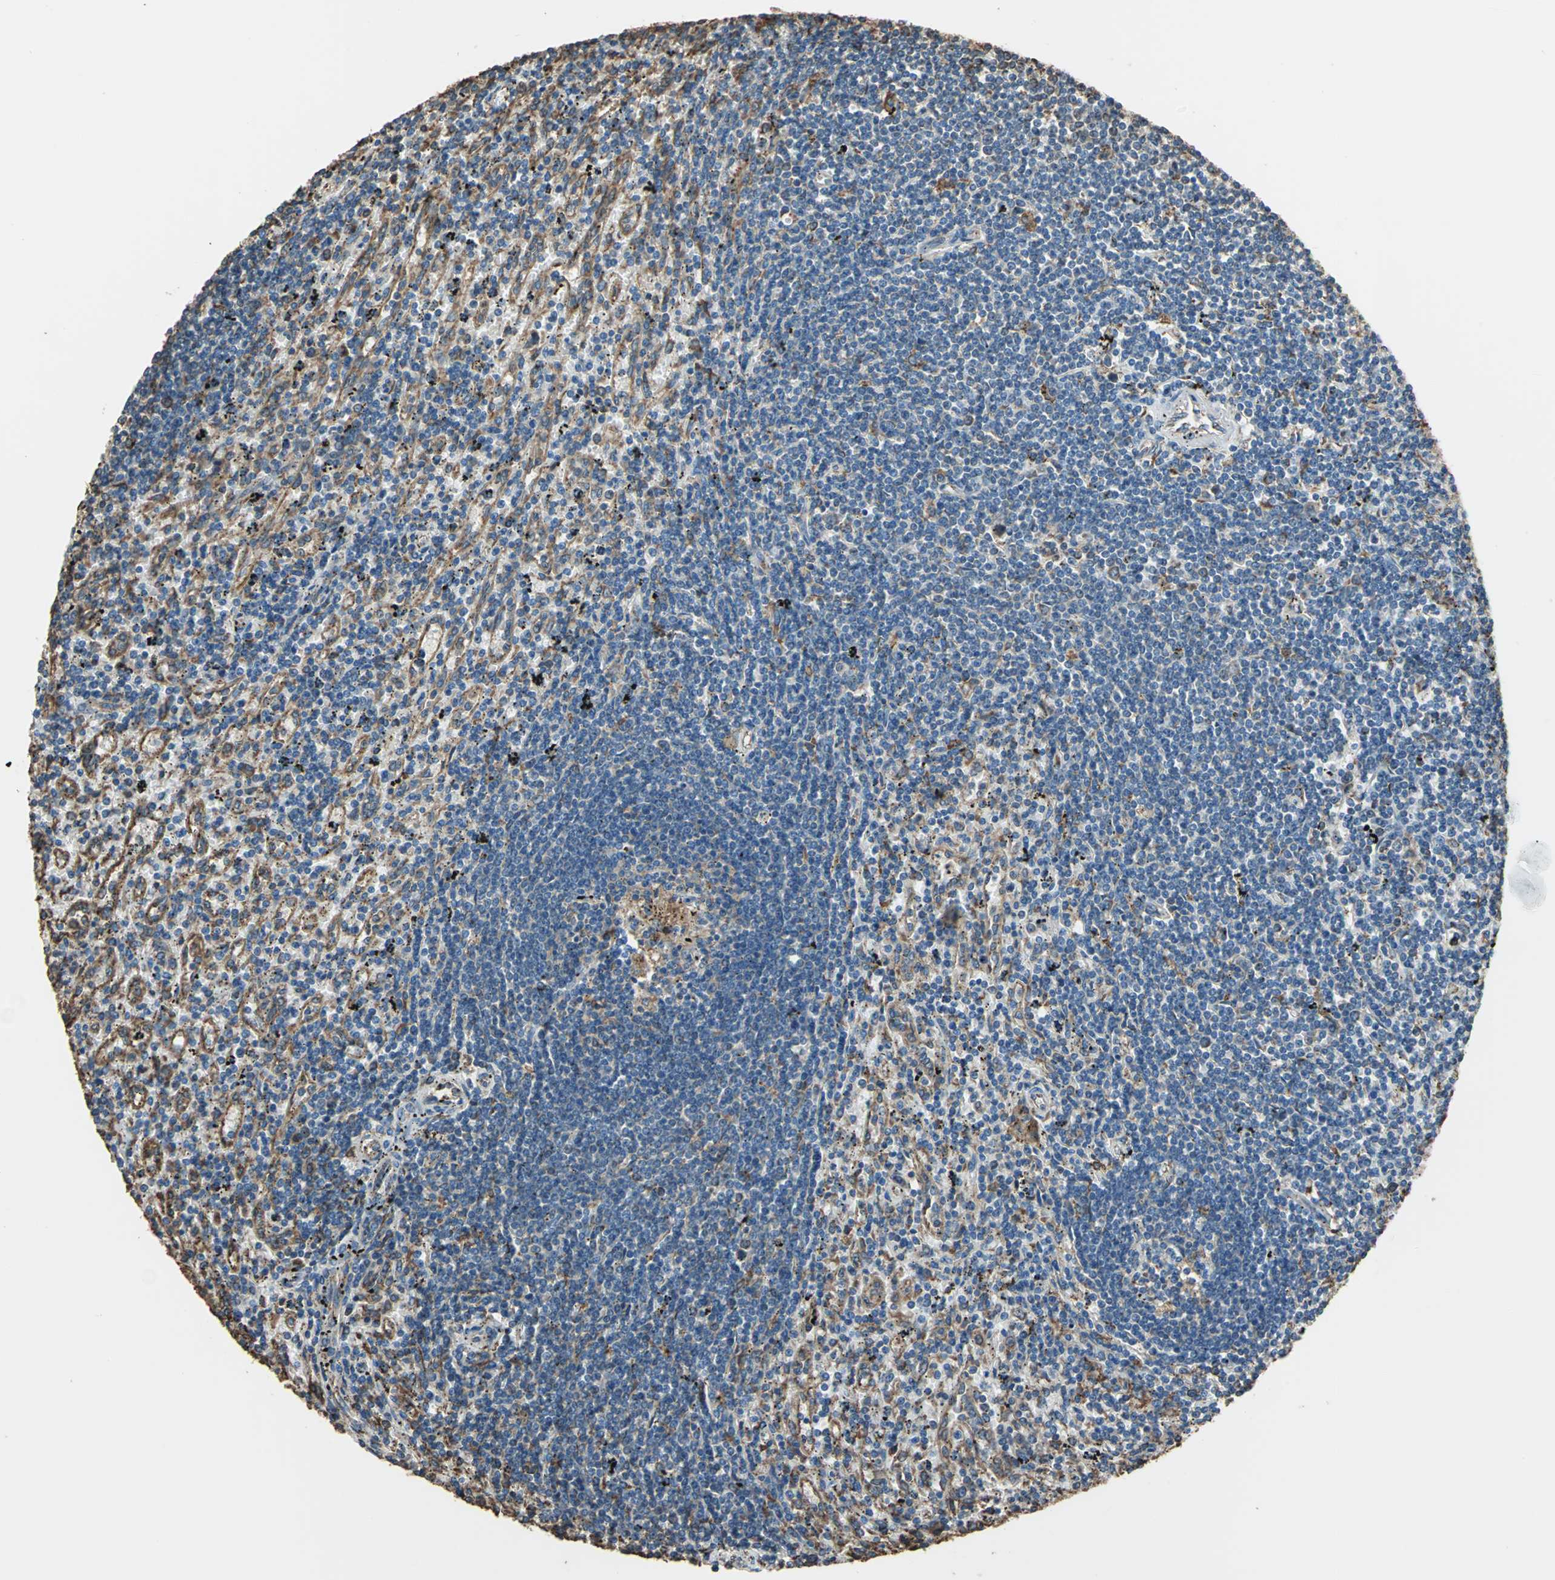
{"staining": {"intensity": "moderate", "quantity": "<25%", "location": "cytoplasmic/membranous"}, "tissue": "lymphoma", "cell_type": "Tumor cells", "image_type": "cancer", "snomed": [{"axis": "morphology", "description": "Malignant lymphoma, non-Hodgkin's type, Low grade"}, {"axis": "topography", "description": "Spleen"}], "caption": "Protein expression analysis of human lymphoma reveals moderate cytoplasmic/membranous positivity in about <25% of tumor cells.", "gene": "GPANK1", "patient": {"sex": "male", "age": 76}}